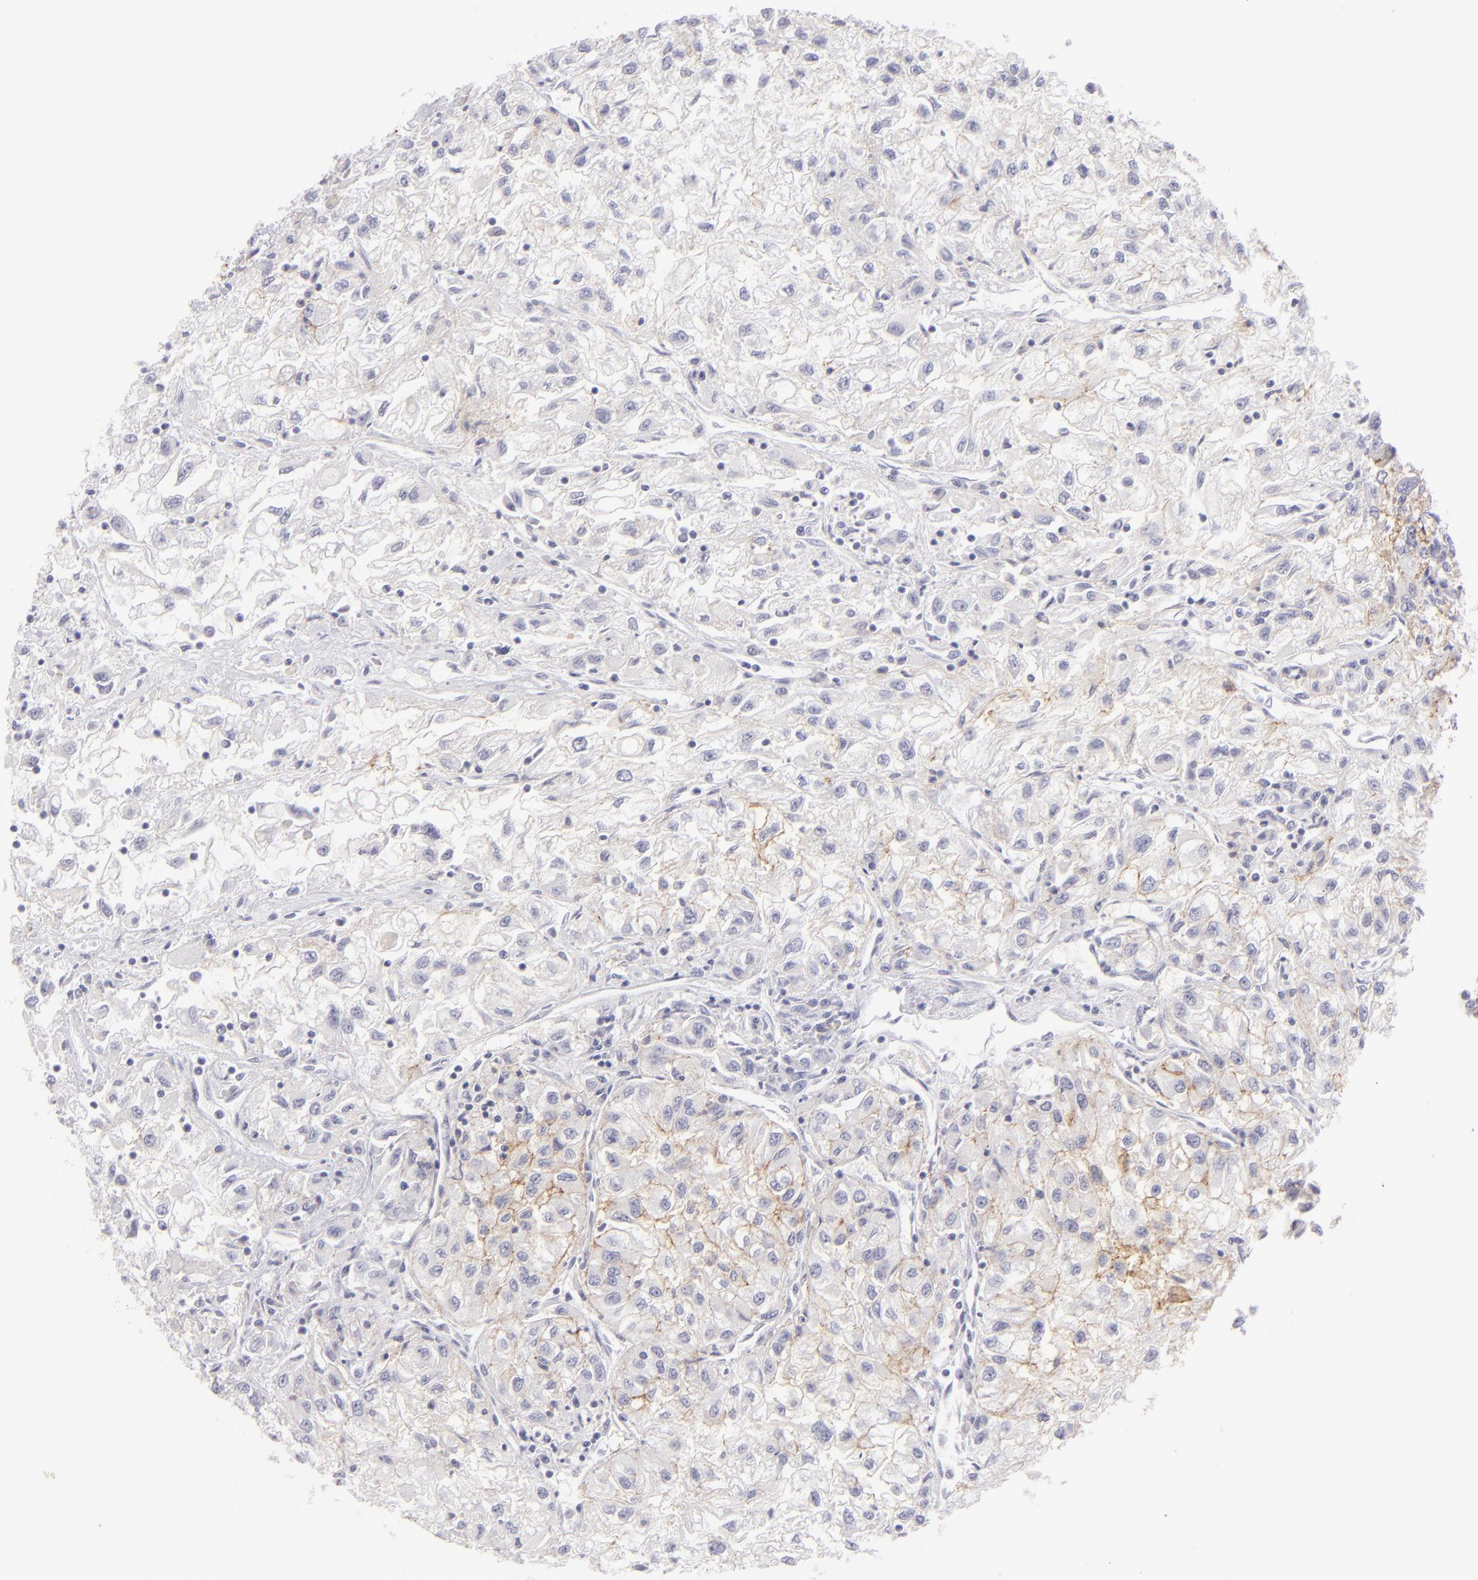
{"staining": {"intensity": "moderate", "quantity": "25%-75%", "location": "cytoplasmic/membranous"}, "tissue": "renal cancer", "cell_type": "Tumor cells", "image_type": "cancer", "snomed": [{"axis": "morphology", "description": "Adenocarcinoma, NOS"}, {"axis": "topography", "description": "Kidney"}], "caption": "An image of human adenocarcinoma (renal) stained for a protein demonstrates moderate cytoplasmic/membranous brown staining in tumor cells.", "gene": "CLDN4", "patient": {"sex": "male", "age": 59}}